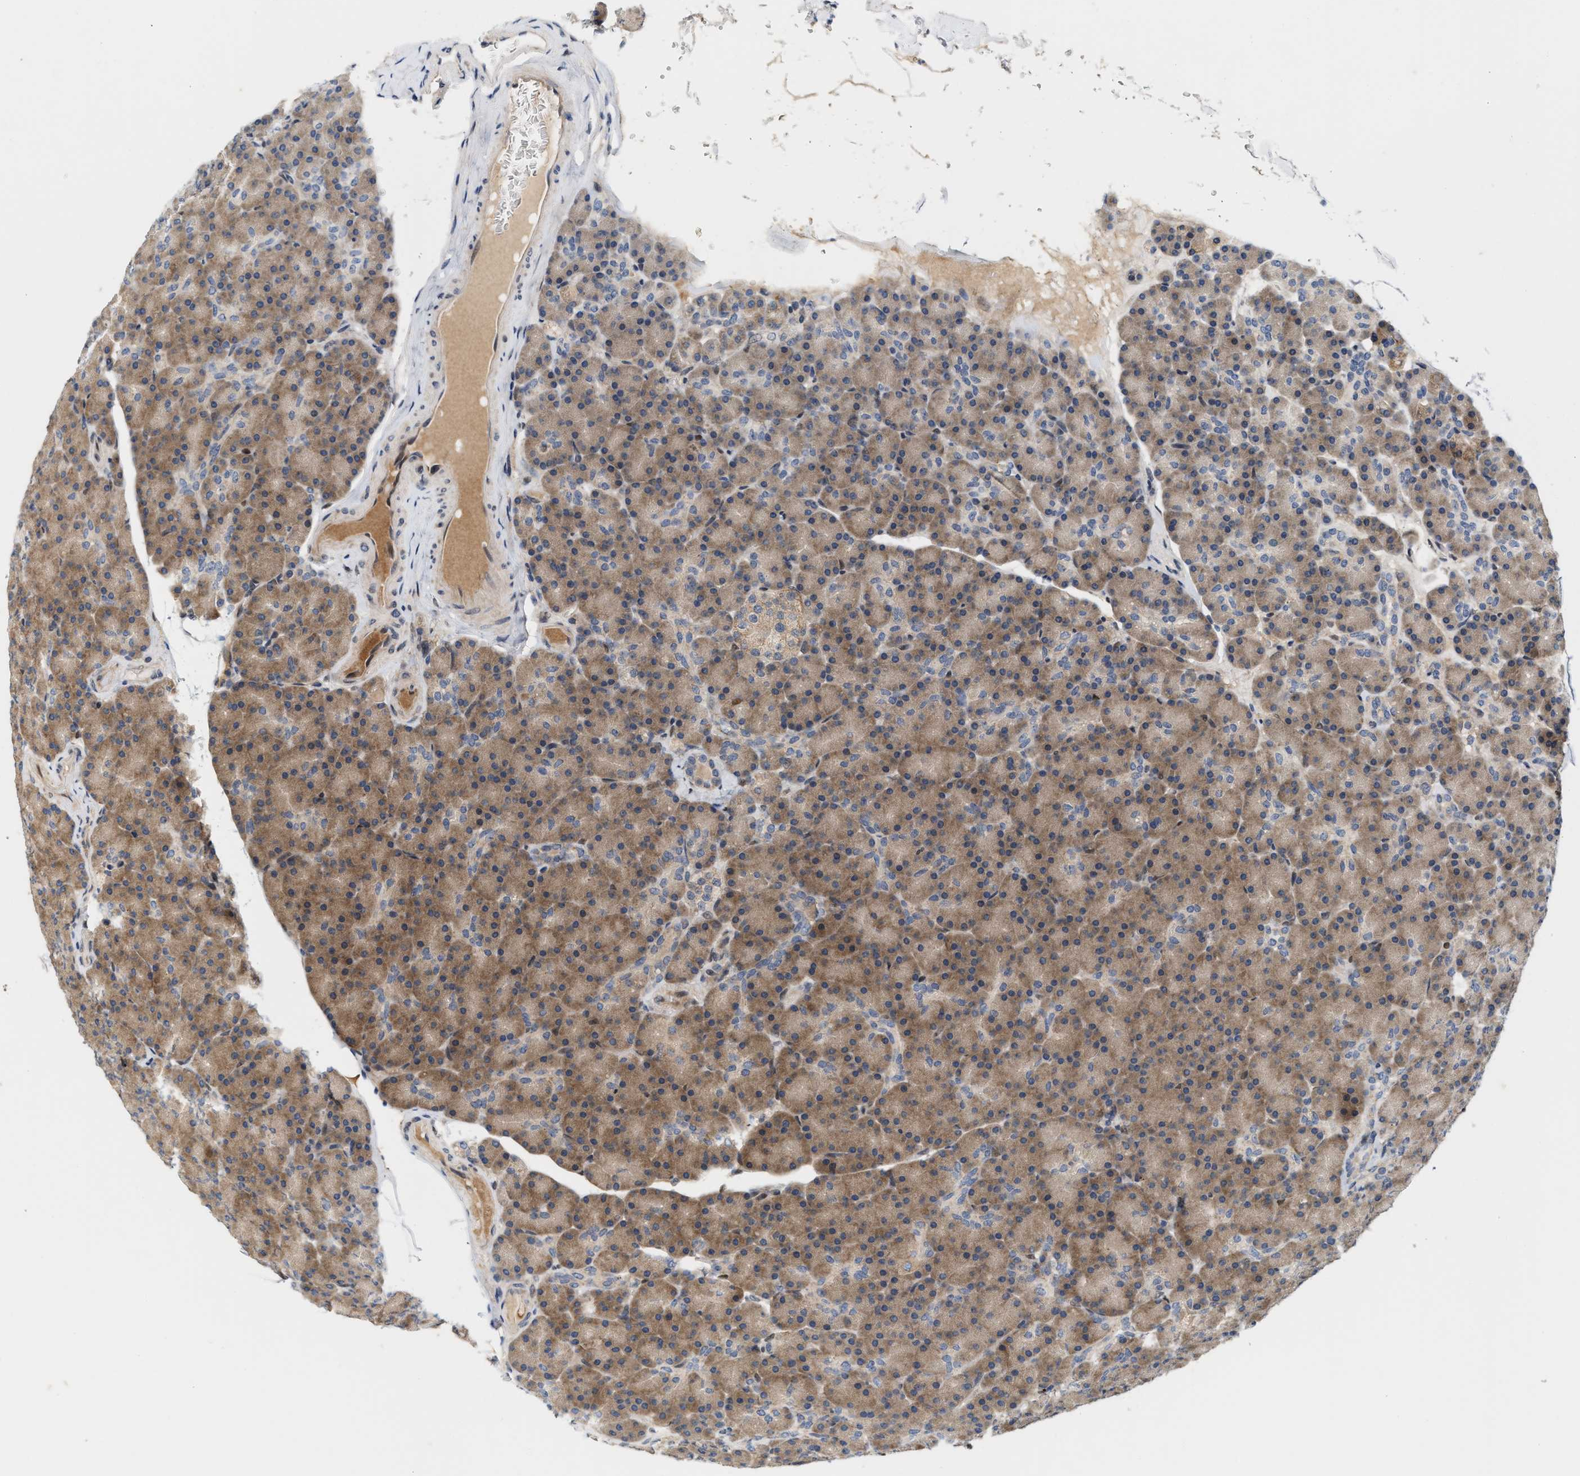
{"staining": {"intensity": "moderate", "quantity": ">75%", "location": "cytoplasmic/membranous"}, "tissue": "pancreas", "cell_type": "Exocrine glandular cells", "image_type": "normal", "snomed": [{"axis": "morphology", "description": "Normal tissue, NOS"}, {"axis": "topography", "description": "Pancreas"}], "caption": "Exocrine glandular cells display medium levels of moderate cytoplasmic/membranous staining in approximately >75% of cells in unremarkable human pancreas. (DAB (3,3'-diaminobenzidine) IHC, brown staining for protein, blue staining for nuclei).", "gene": "TCF4", "patient": {"sex": "female", "age": 43}}